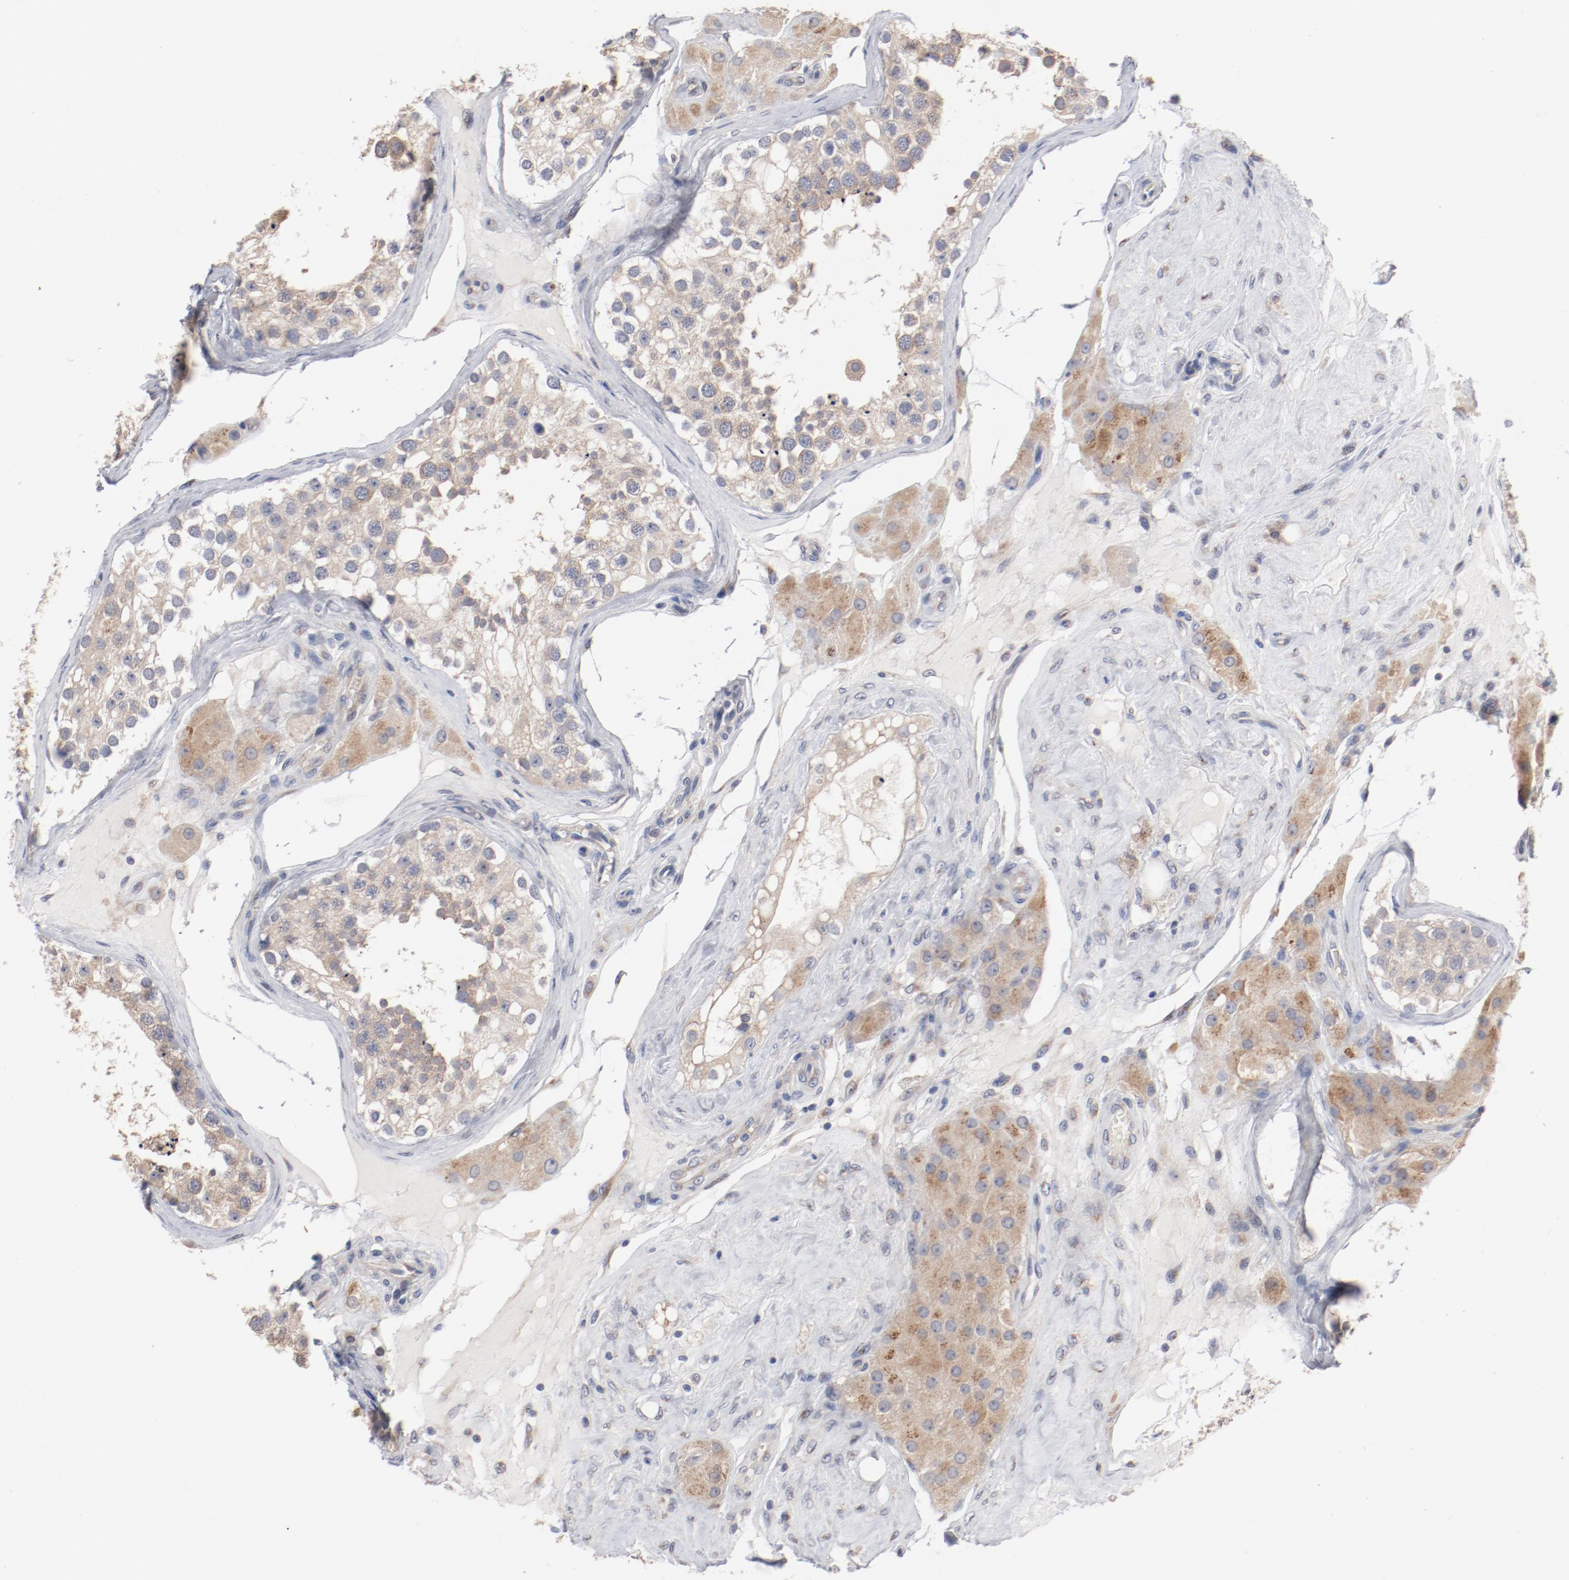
{"staining": {"intensity": "weak", "quantity": ">75%", "location": "cytoplasmic/membranous"}, "tissue": "testis", "cell_type": "Cells in seminiferous ducts", "image_type": "normal", "snomed": [{"axis": "morphology", "description": "Normal tissue, NOS"}, {"axis": "topography", "description": "Testis"}], "caption": "Approximately >75% of cells in seminiferous ducts in unremarkable testis demonstrate weak cytoplasmic/membranous protein positivity as visualized by brown immunohistochemical staining.", "gene": "AK7", "patient": {"sex": "male", "age": 68}}